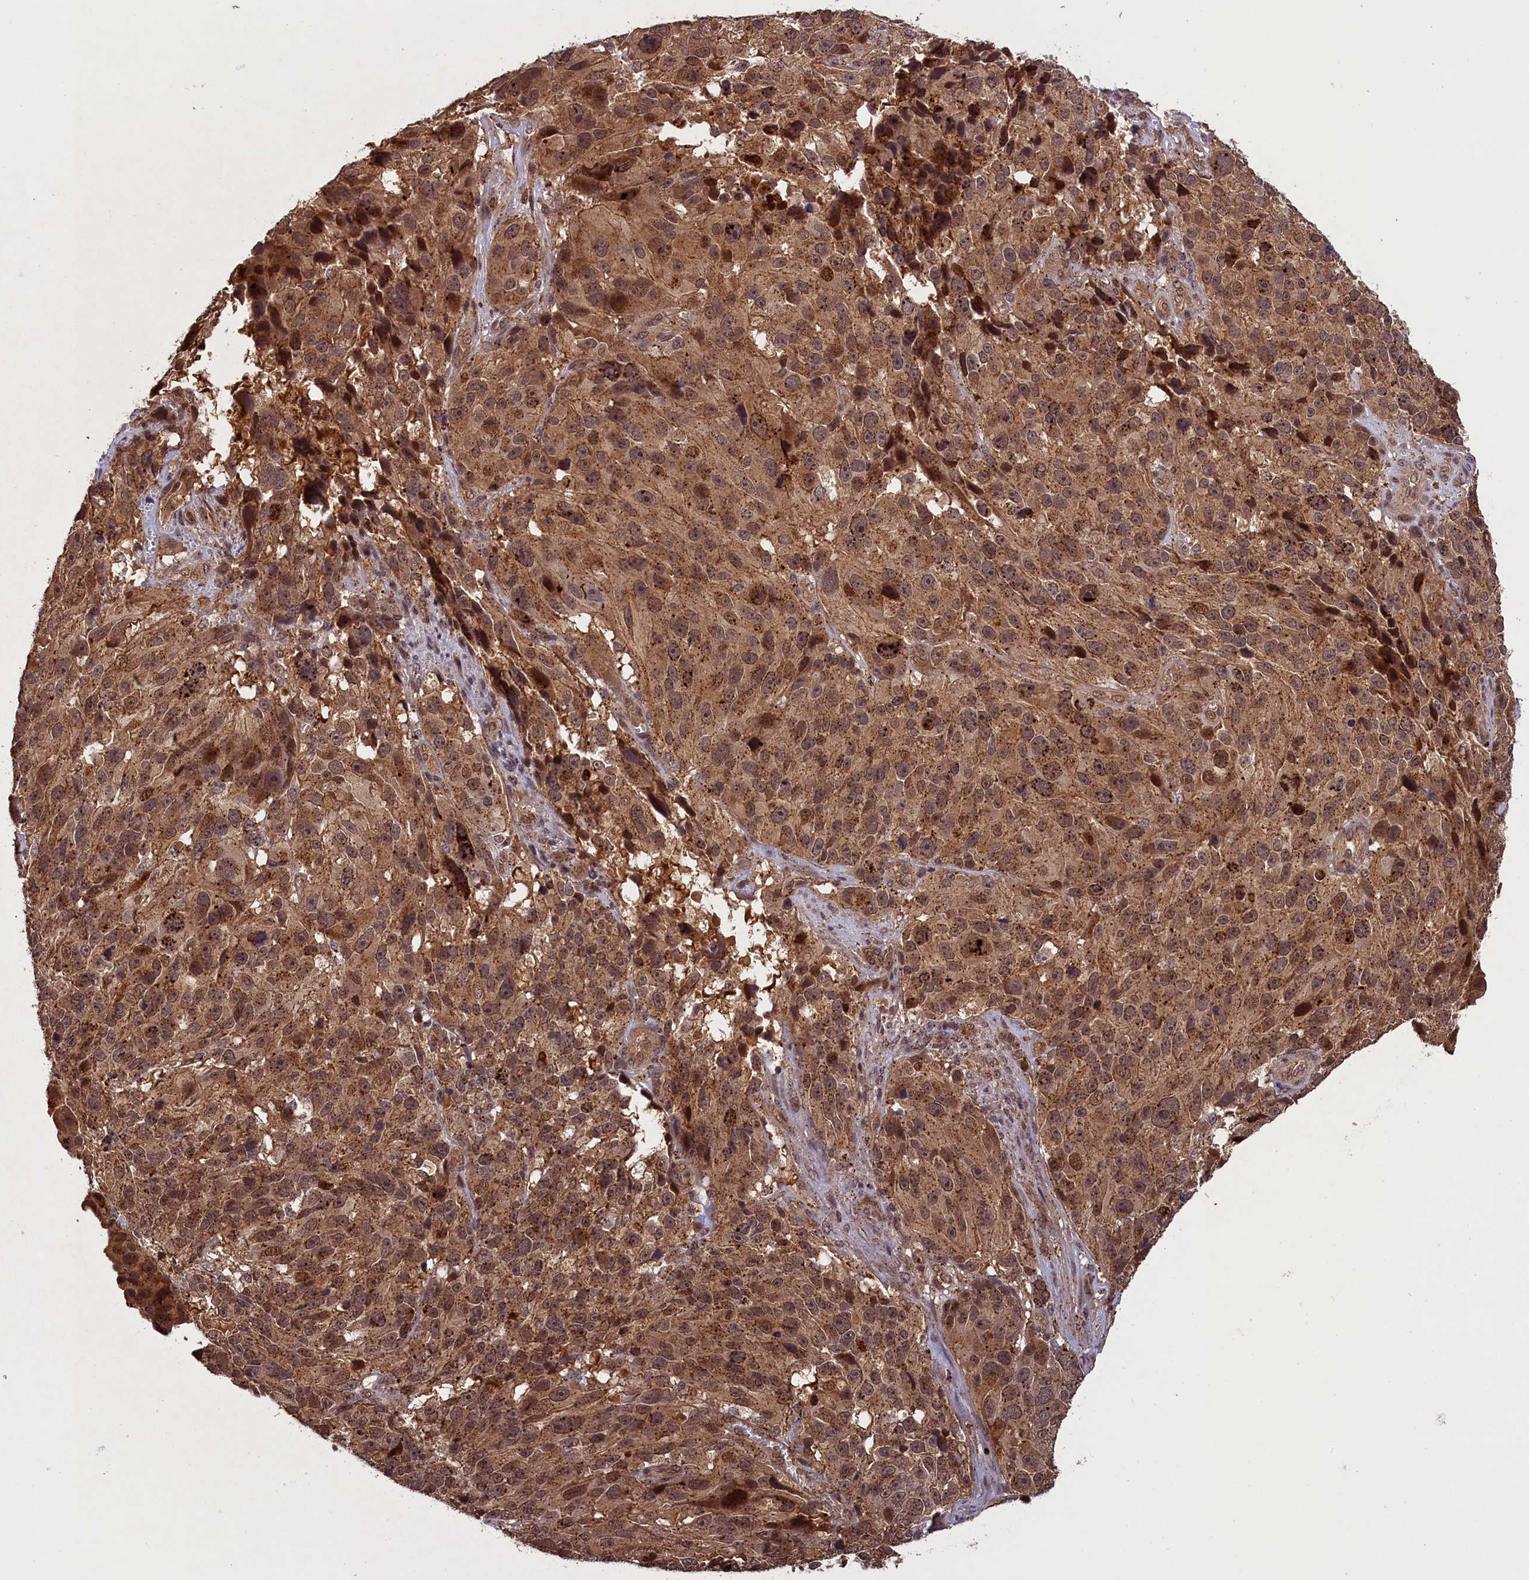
{"staining": {"intensity": "moderate", "quantity": ">75%", "location": "cytoplasmic/membranous,nuclear"}, "tissue": "melanoma", "cell_type": "Tumor cells", "image_type": "cancer", "snomed": [{"axis": "morphology", "description": "Malignant melanoma, NOS"}, {"axis": "topography", "description": "Skin"}], "caption": "The micrograph reveals staining of malignant melanoma, revealing moderate cytoplasmic/membranous and nuclear protein expression (brown color) within tumor cells.", "gene": "IST1", "patient": {"sex": "male", "age": 84}}